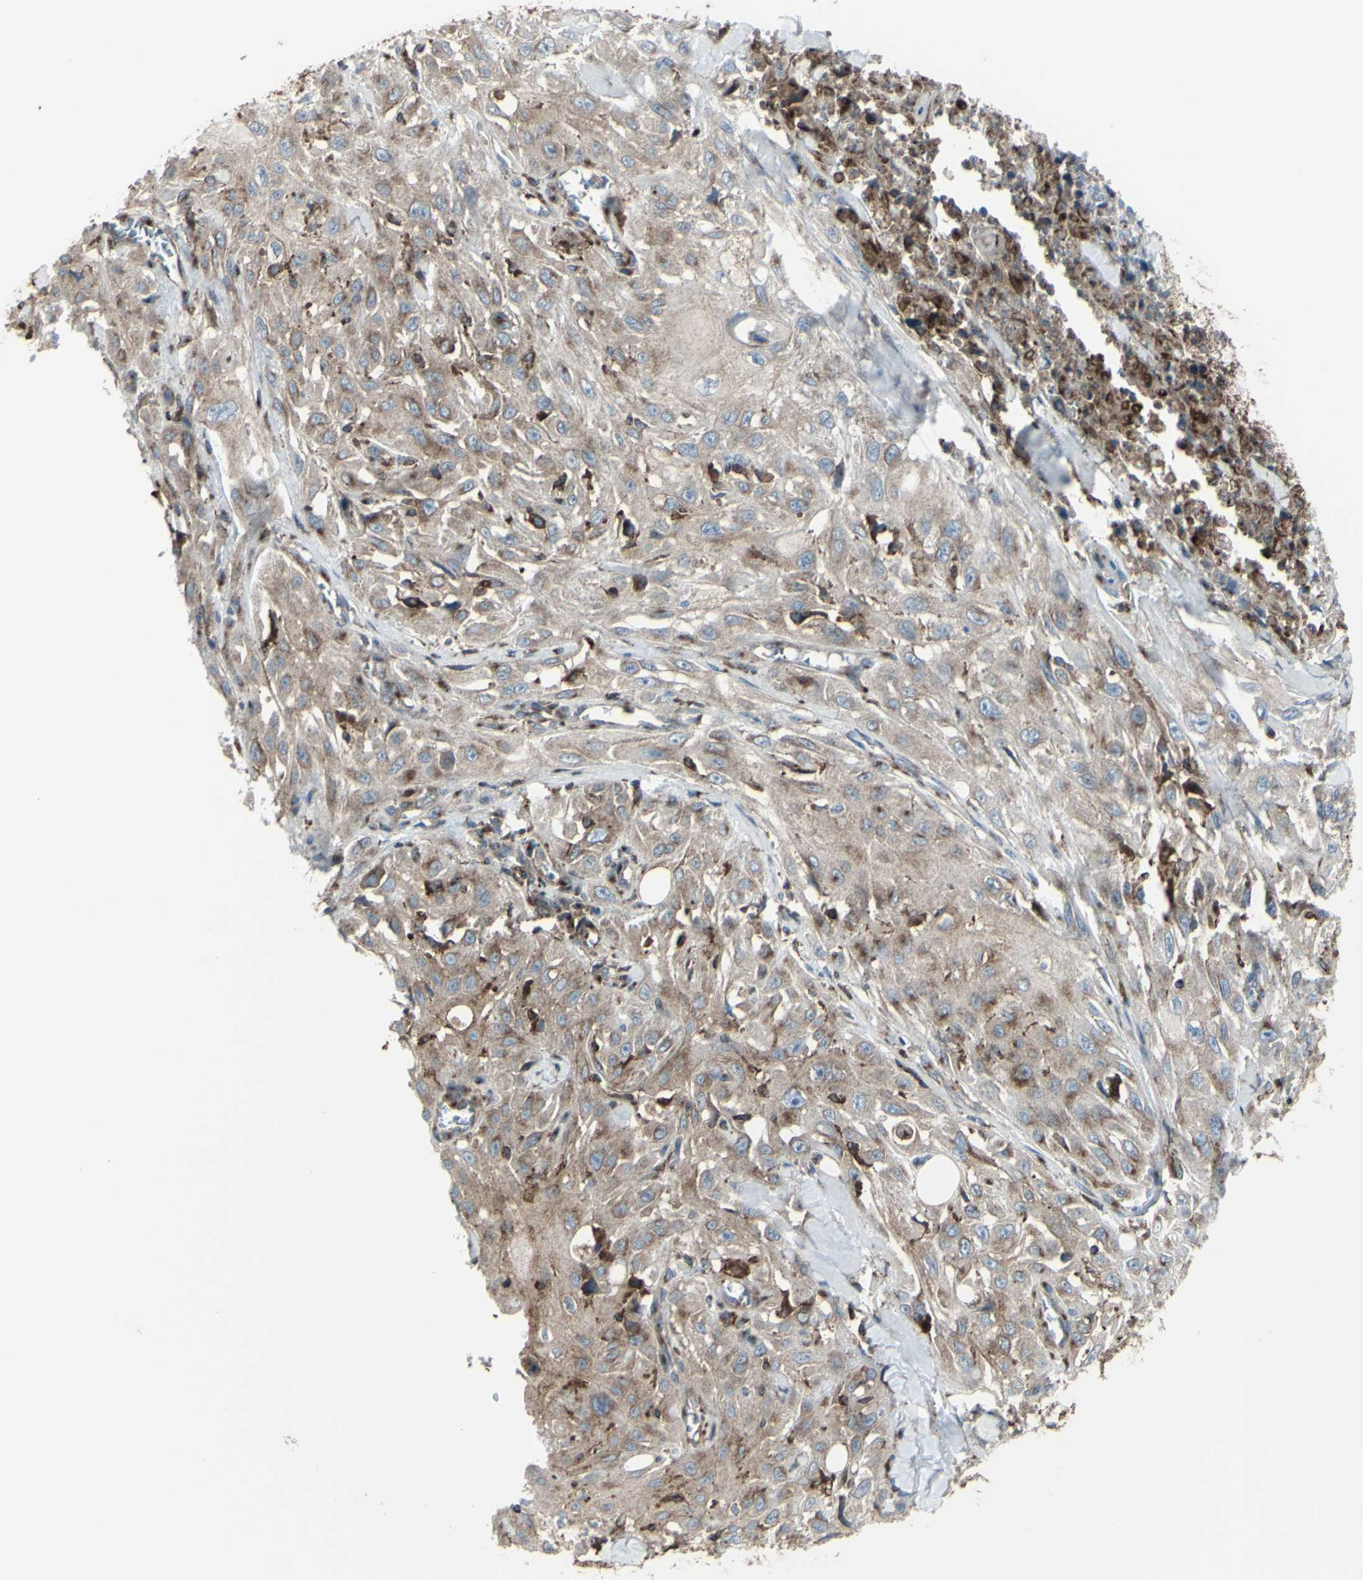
{"staining": {"intensity": "weak", "quantity": ">75%", "location": "cytoplasmic/membranous"}, "tissue": "skin cancer", "cell_type": "Tumor cells", "image_type": "cancer", "snomed": [{"axis": "morphology", "description": "Squamous cell carcinoma, NOS"}, {"axis": "morphology", "description": "Squamous cell carcinoma, metastatic, NOS"}, {"axis": "topography", "description": "Skin"}, {"axis": "topography", "description": "Lymph node"}], "caption": "Weak cytoplasmic/membranous protein staining is appreciated in approximately >75% of tumor cells in skin cancer.", "gene": "NAPA", "patient": {"sex": "male", "age": 75}}